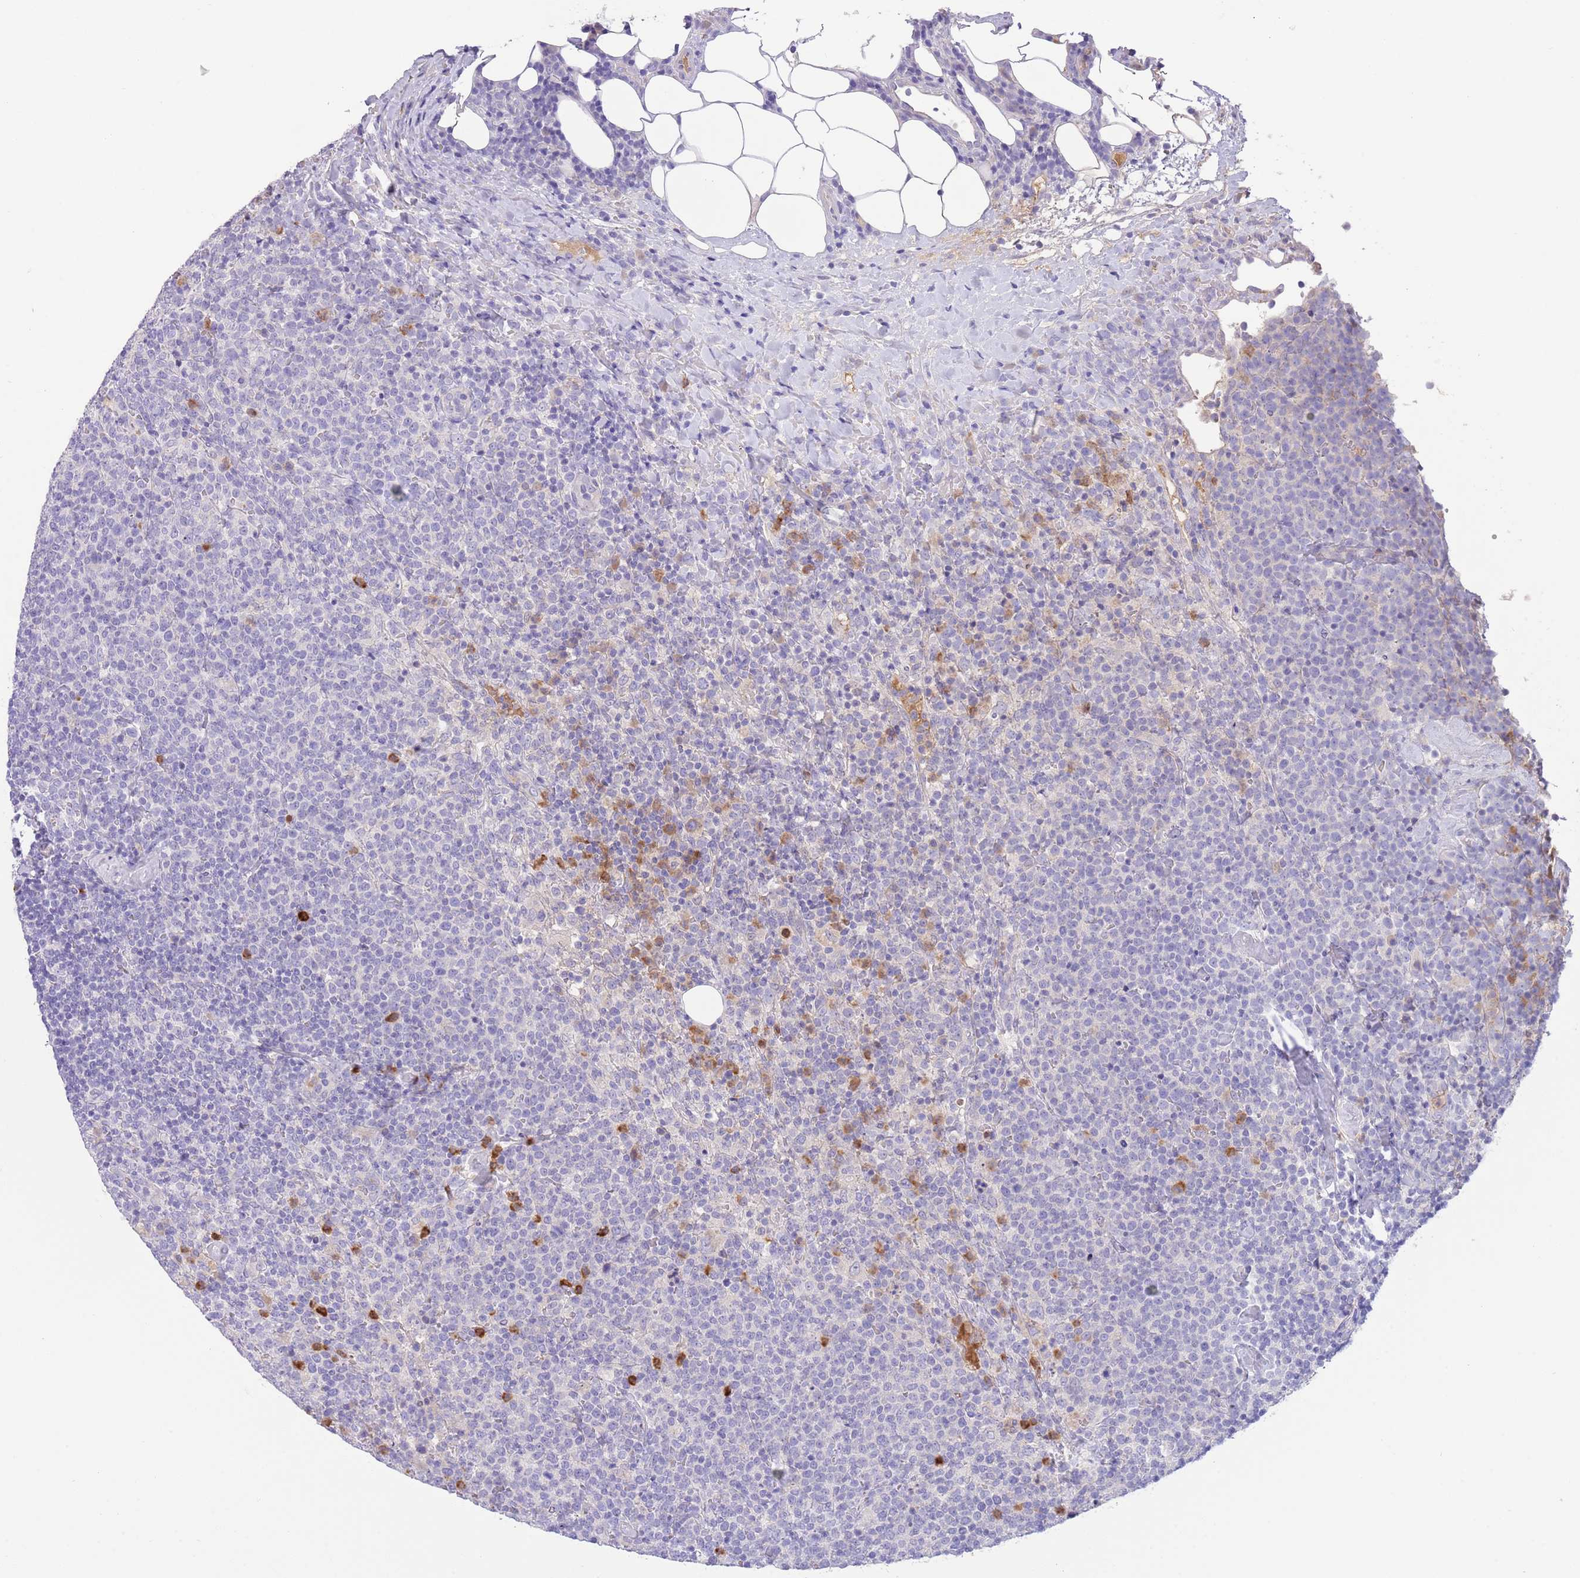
{"staining": {"intensity": "negative", "quantity": "none", "location": "none"}, "tissue": "lymphoma", "cell_type": "Tumor cells", "image_type": "cancer", "snomed": [{"axis": "morphology", "description": "Malignant lymphoma, non-Hodgkin's type, High grade"}, {"axis": "topography", "description": "Lymph node"}], "caption": "Immunohistochemistry (IHC) histopathology image of neoplastic tissue: lymphoma stained with DAB (3,3'-diaminobenzidine) reveals no significant protein staining in tumor cells. (DAB (3,3'-diaminobenzidine) immunohistochemistry (IHC), high magnification).", "gene": "IGFL4", "patient": {"sex": "male", "age": 61}}